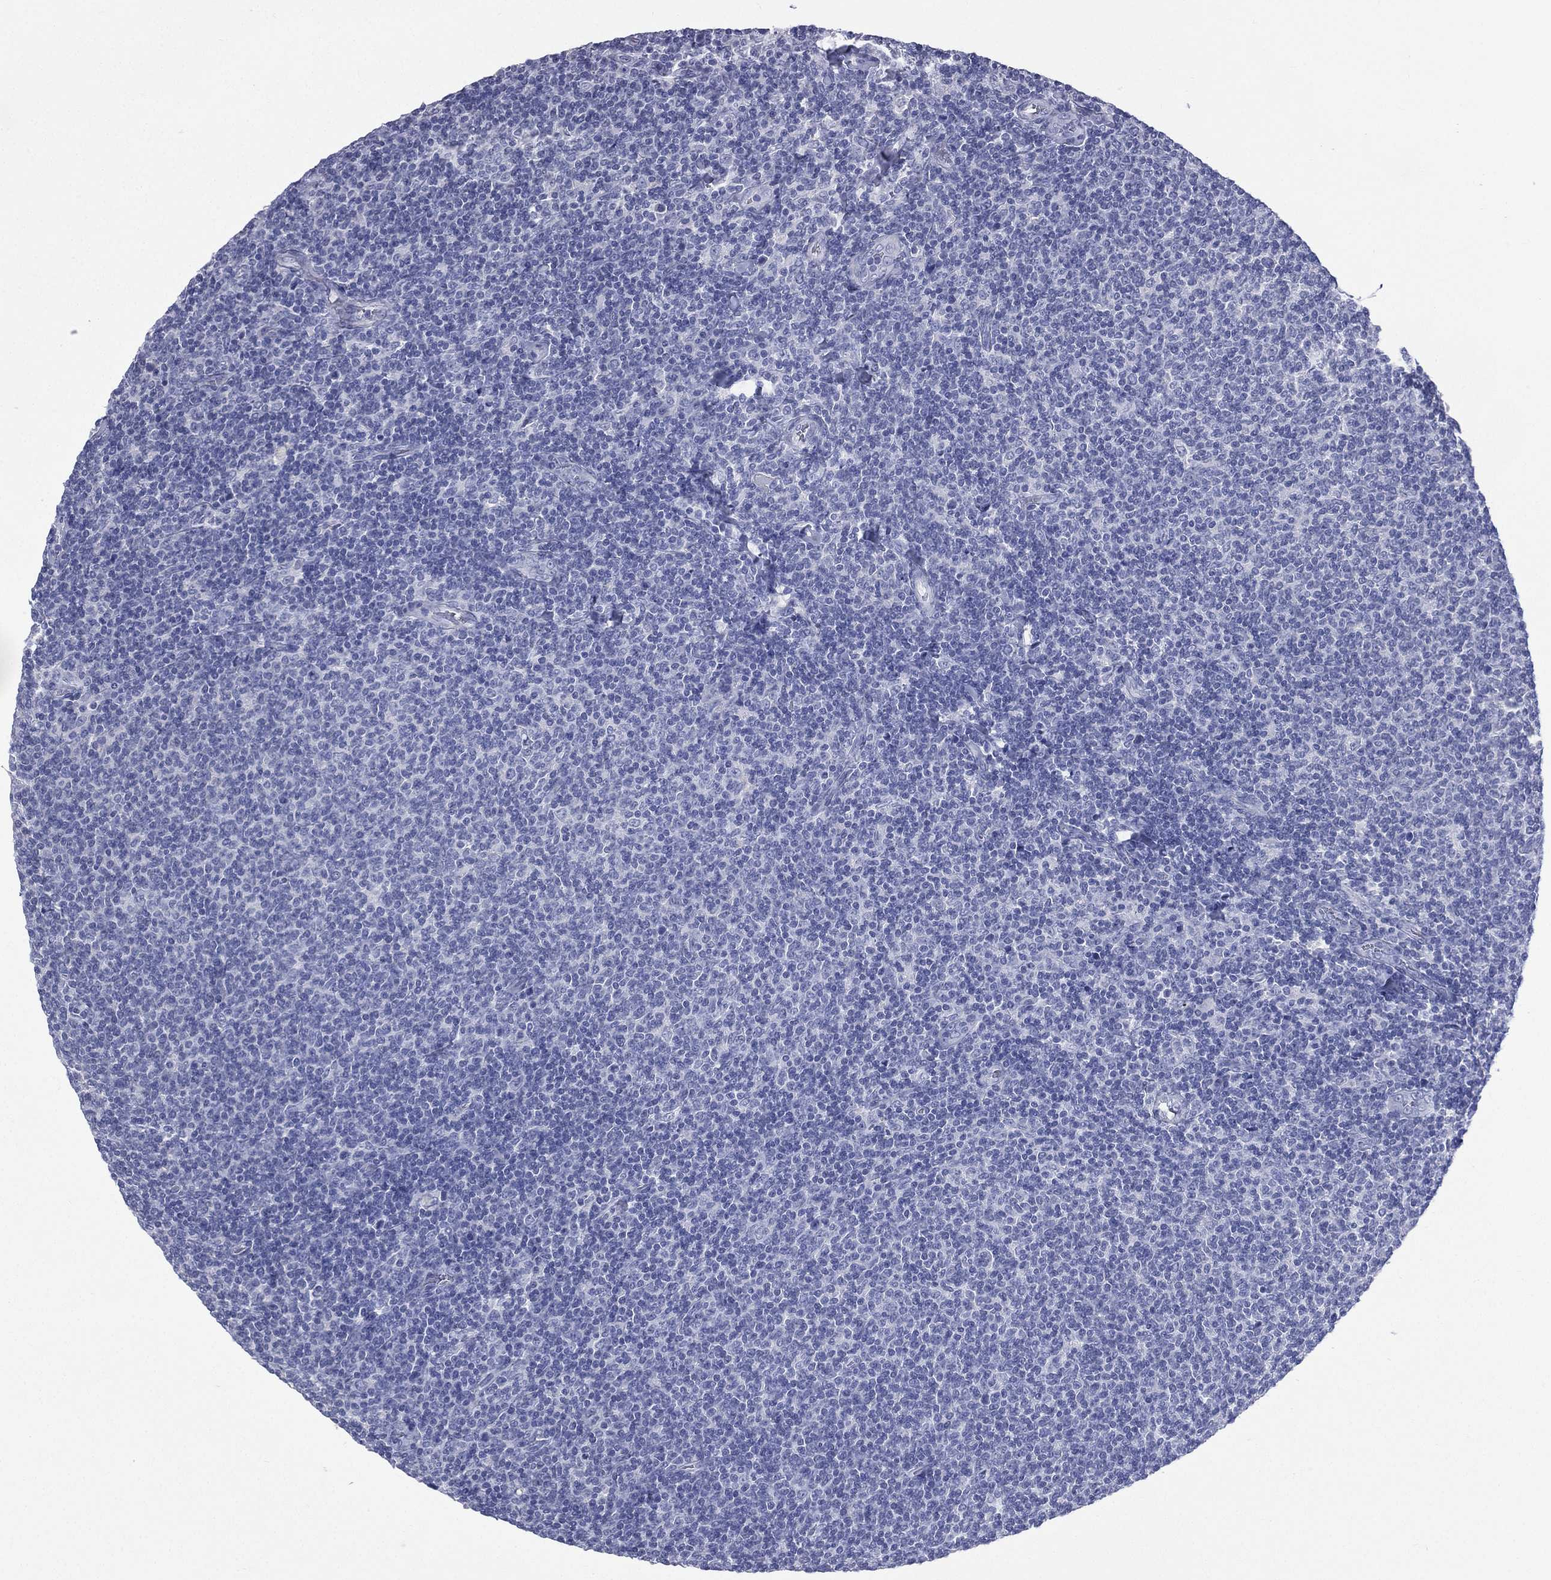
{"staining": {"intensity": "negative", "quantity": "none", "location": "none"}, "tissue": "lymphoma", "cell_type": "Tumor cells", "image_type": "cancer", "snomed": [{"axis": "morphology", "description": "Malignant lymphoma, non-Hodgkin's type, Low grade"}, {"axis": "topography", "description": "Lymph node"}], "caption": "Immunohistochemical staining of human malignant lymphoma, non-Hodgkin's type (low-grade) demonstrates no significant staining in tumor cells. (DAB (3,3'-diaminobenzidine) immunohistochemistry, high magnification).", "gene": "CES2", "patient": {"sex": "male", "age": 52}}